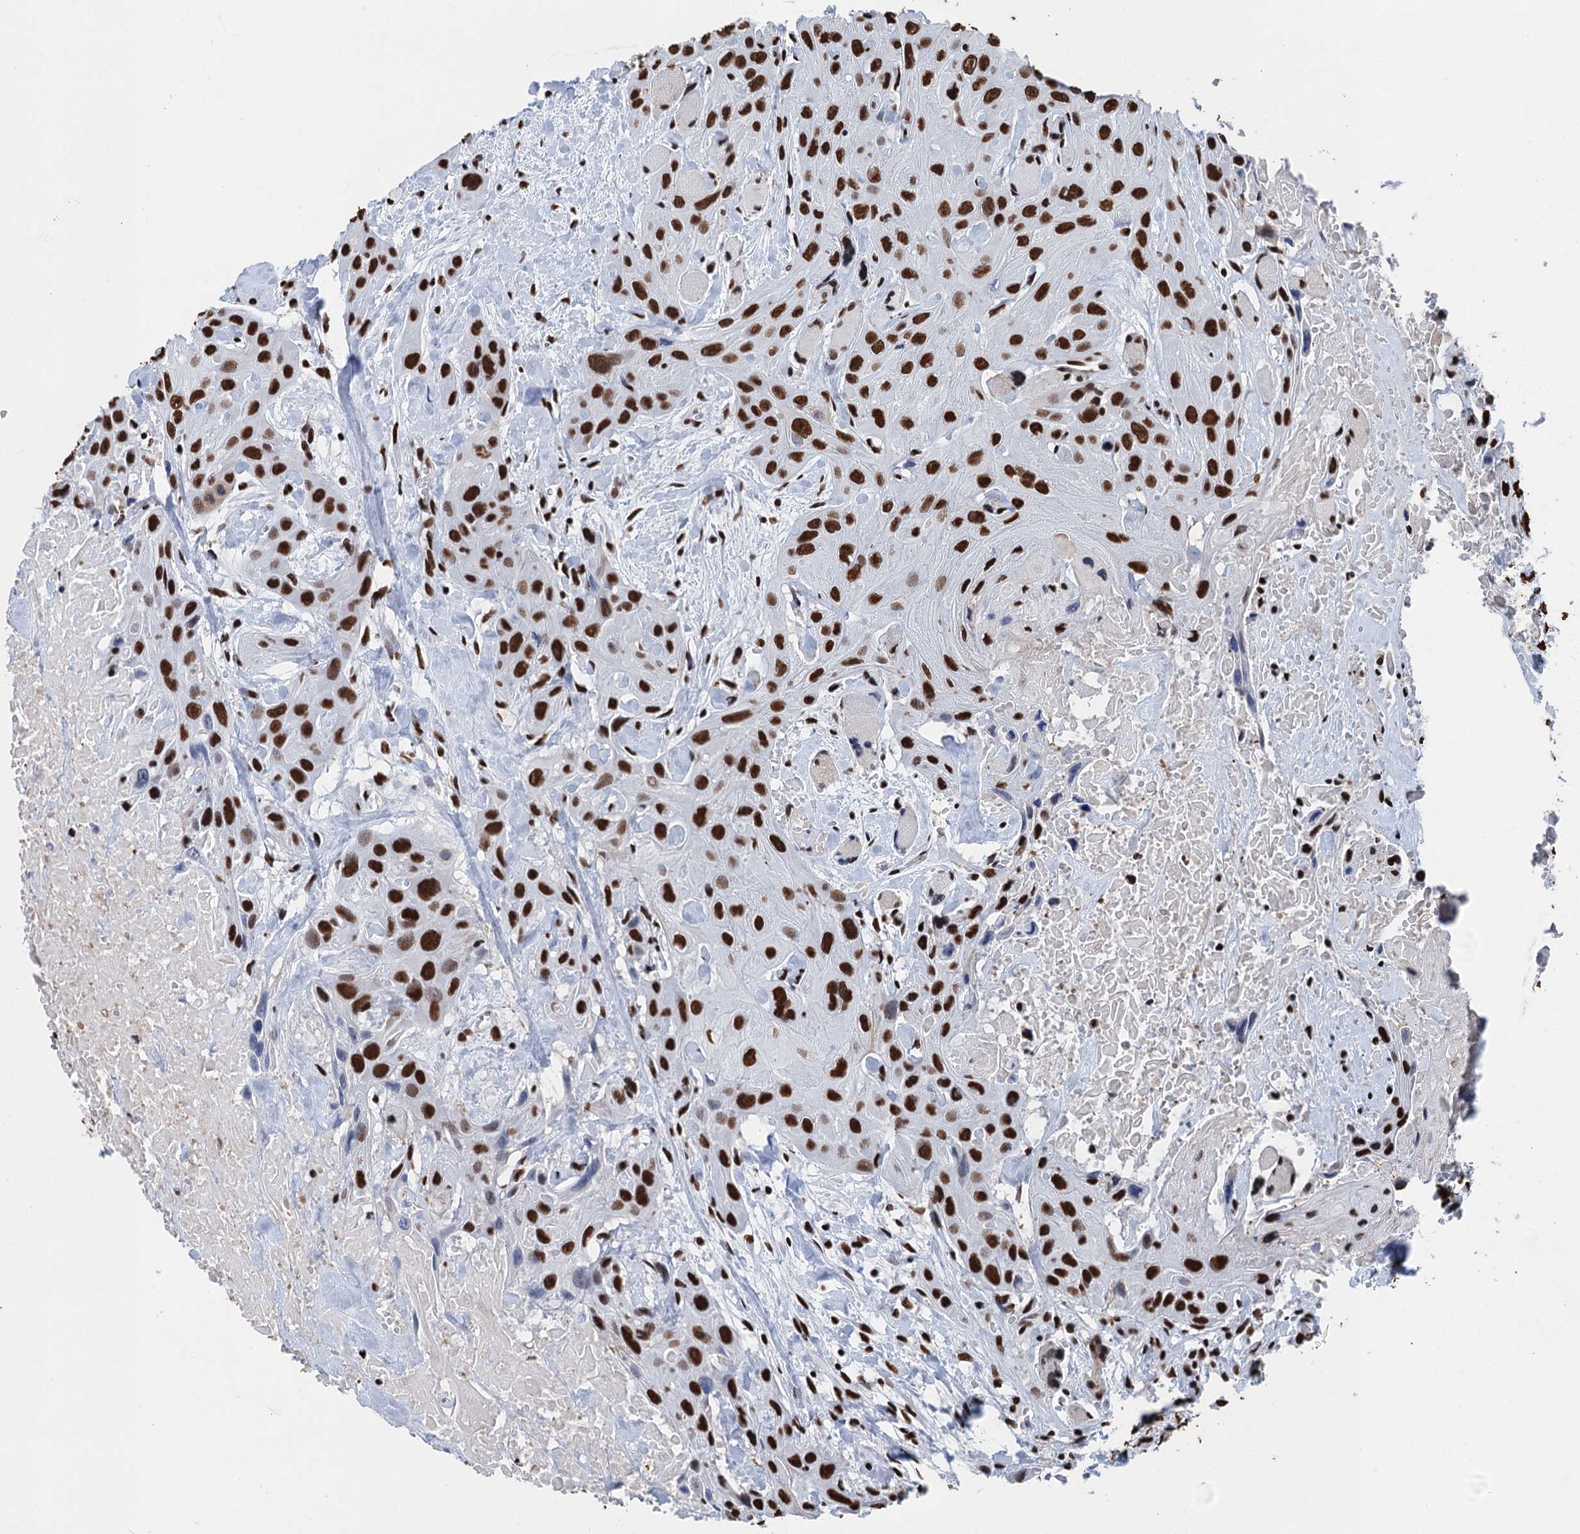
{"staining": {"intensity": "strong", "quantity": ">75%", "location": "nuclear"}, "tissue": "head and neck cancer", "cell_type": "Tumor cells", "image_type": "cancer", "snomed": [{"axis": "morphology", "description": "Squamous cell carcinoma, NOS"}, {"axis": "topography", "description": "Head-Neck"}], "caption": "Immunohistochemistry (IHC) photomicrograph of neoplastic tissue: human head and neck cancer (squamous cell carcinoma) stained using IHC shows high levels of strong protein expression localized specifically in the nuclear of tumor cells, appearing as a nuclear brown color.", "gene": "UBA2", "patient": {"sex": "male", "age": 81}}